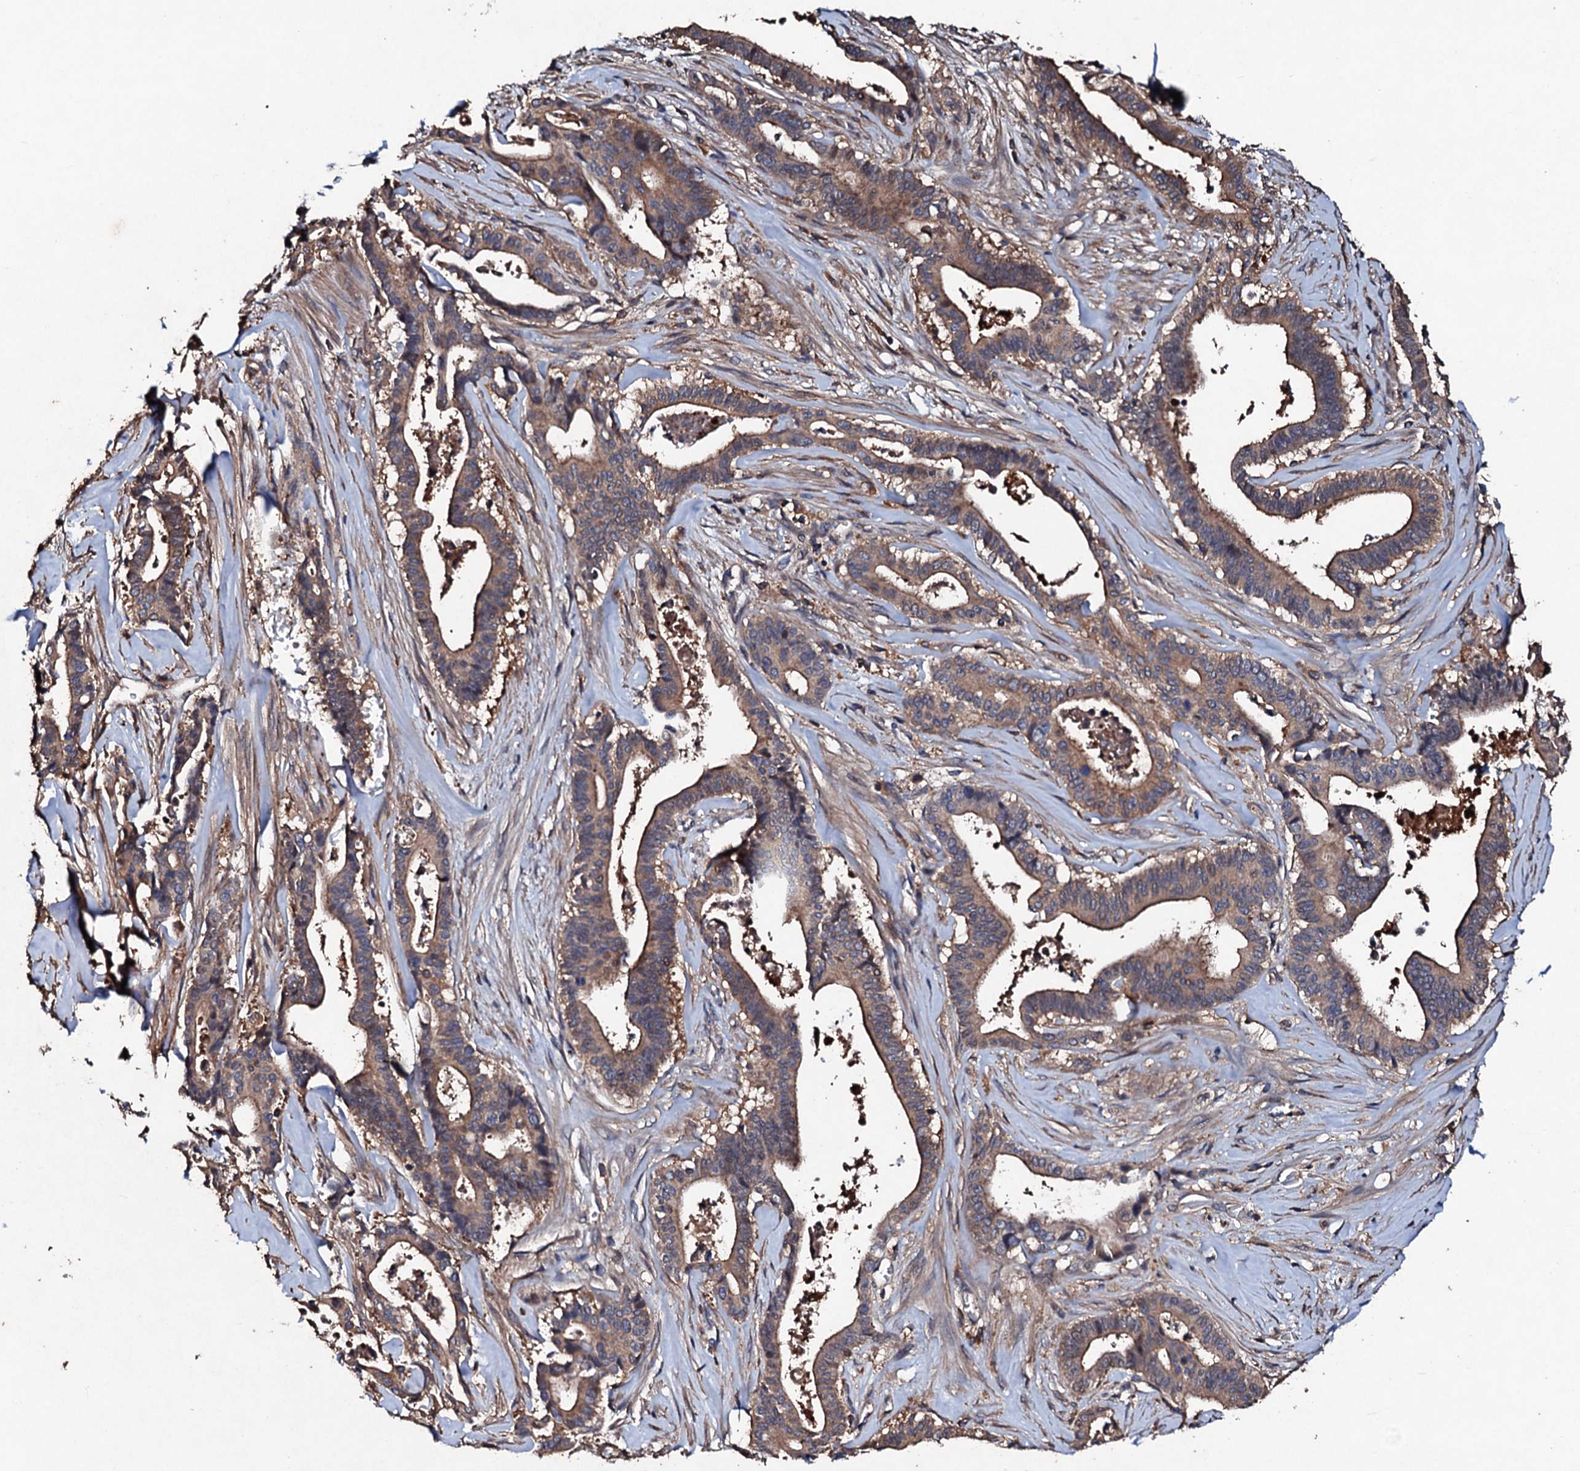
{"staining": {"intensity": "moderate", "quantity": ">75%", "location": "cytoplasmic/membranous"}, "tissue": "pancreatic cancer", "cell_type": "Tumor cells", "image_type": "cancer", "snomed": [{"axis": "morphology", "description": "Adenocarcinoma, NOS"}, {"axis": "topography", "description": "Pancreas"}], "caption": "Adenocarcinoma (pancreatic) stained with a protein marker exhibits moderate staining in tumor cells.", "gene": "KERA", "patient": {"sex": "female", "age": 77}}